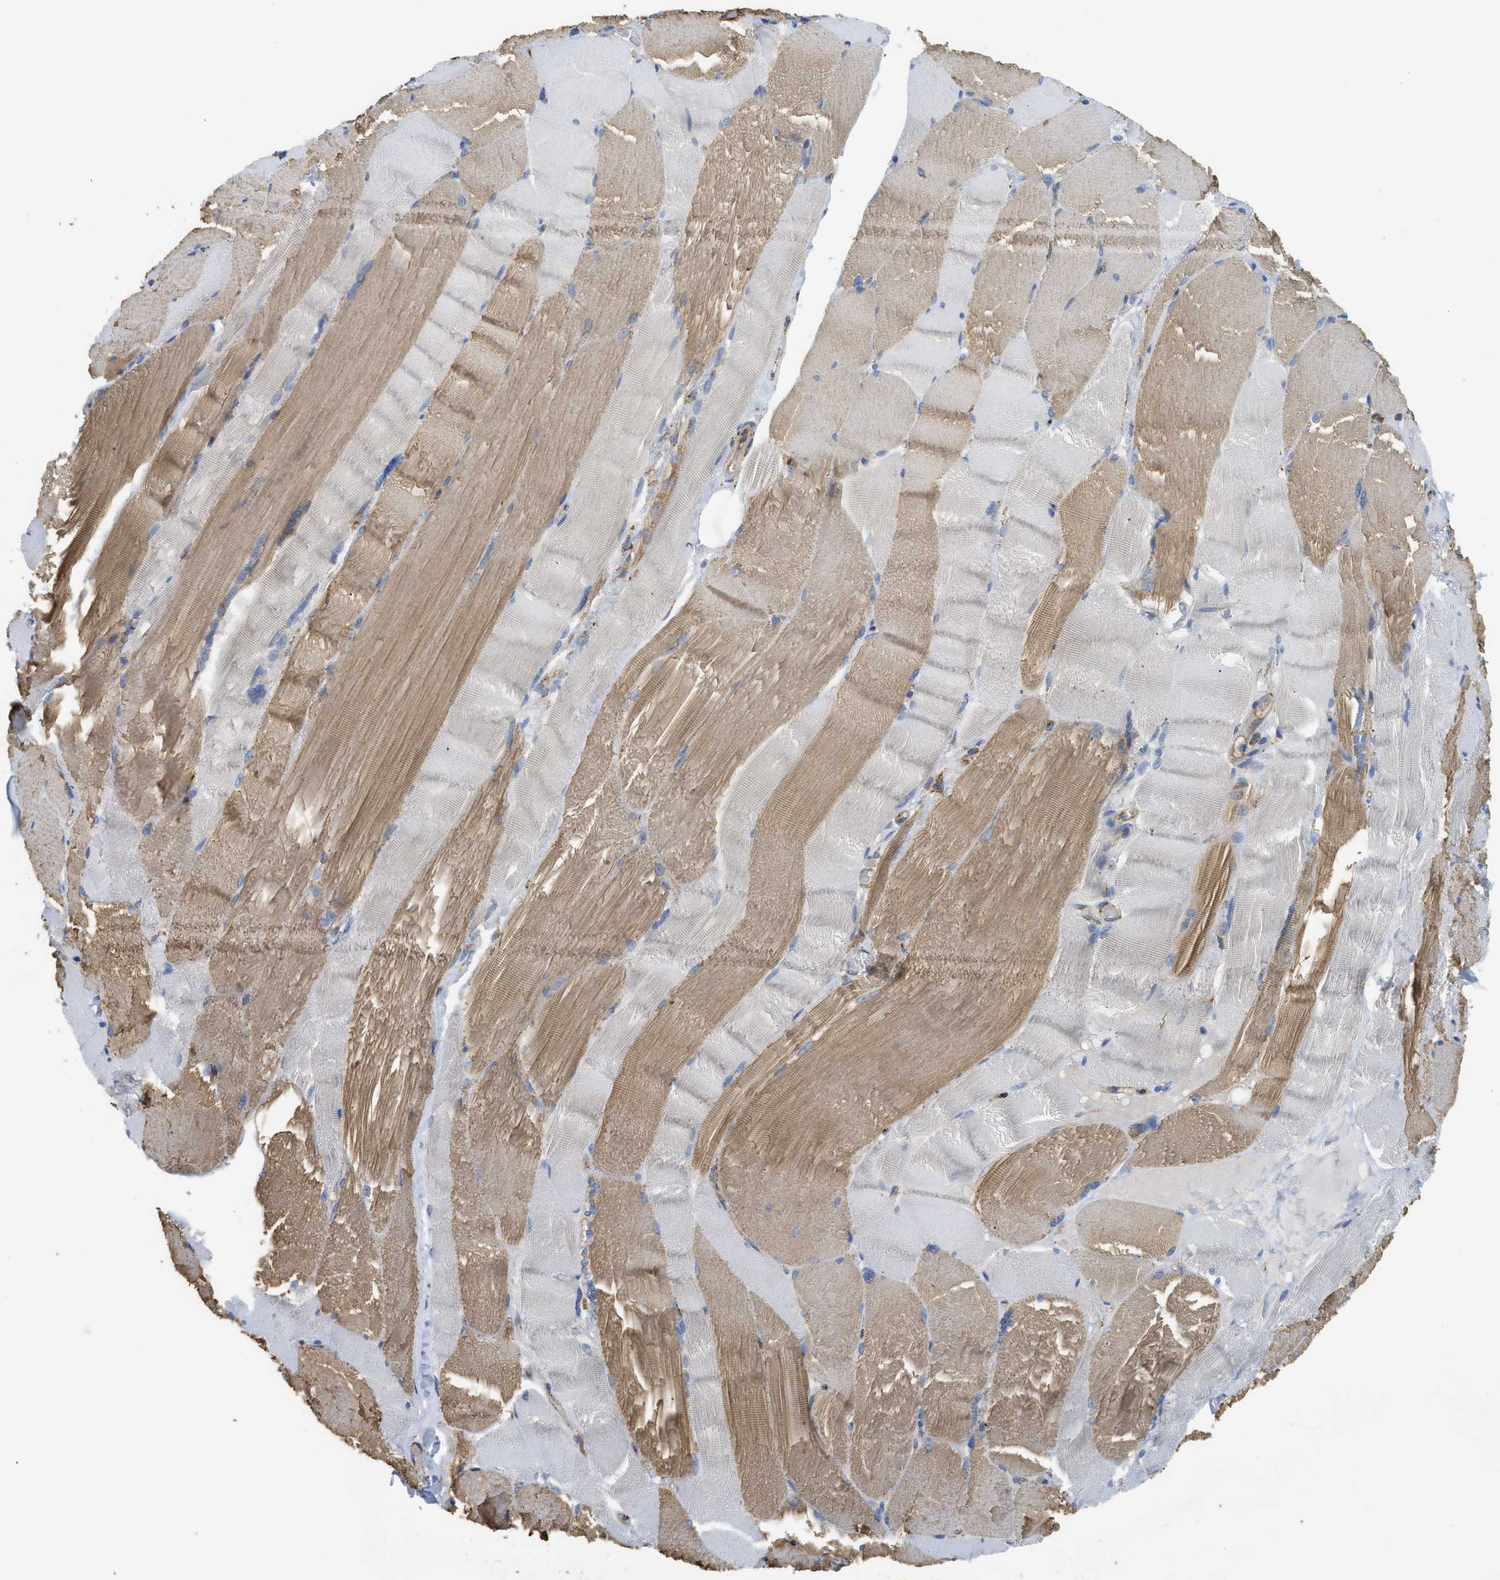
{"staining": {"intensity": "moderate", "quantity": "25%-75%", "location": "cytoplasmic/membranous"}, "tissue": "skeletal muscle", "cell_type": "Myocytes", "image_type": "normal", "snomed": [{"axis": "morphology", "description": "Normal tissue, NOS"}, {"axis": "topography", "description": "Skin"}, {"axis": "topography", "description": "Skeletal muscle"}], "caption": "Myocytes reveal moderate cytoplasmic/membranous staining in about 25%-75% of cells in unremarkable skeletal muscle. The staining is performed using DAB brown chromogen to label protein expression. The nuclei are counter-stained blue using hematoxylin.", "gene": "SQOR", "patient": {"sex": "male", "age": 83}}